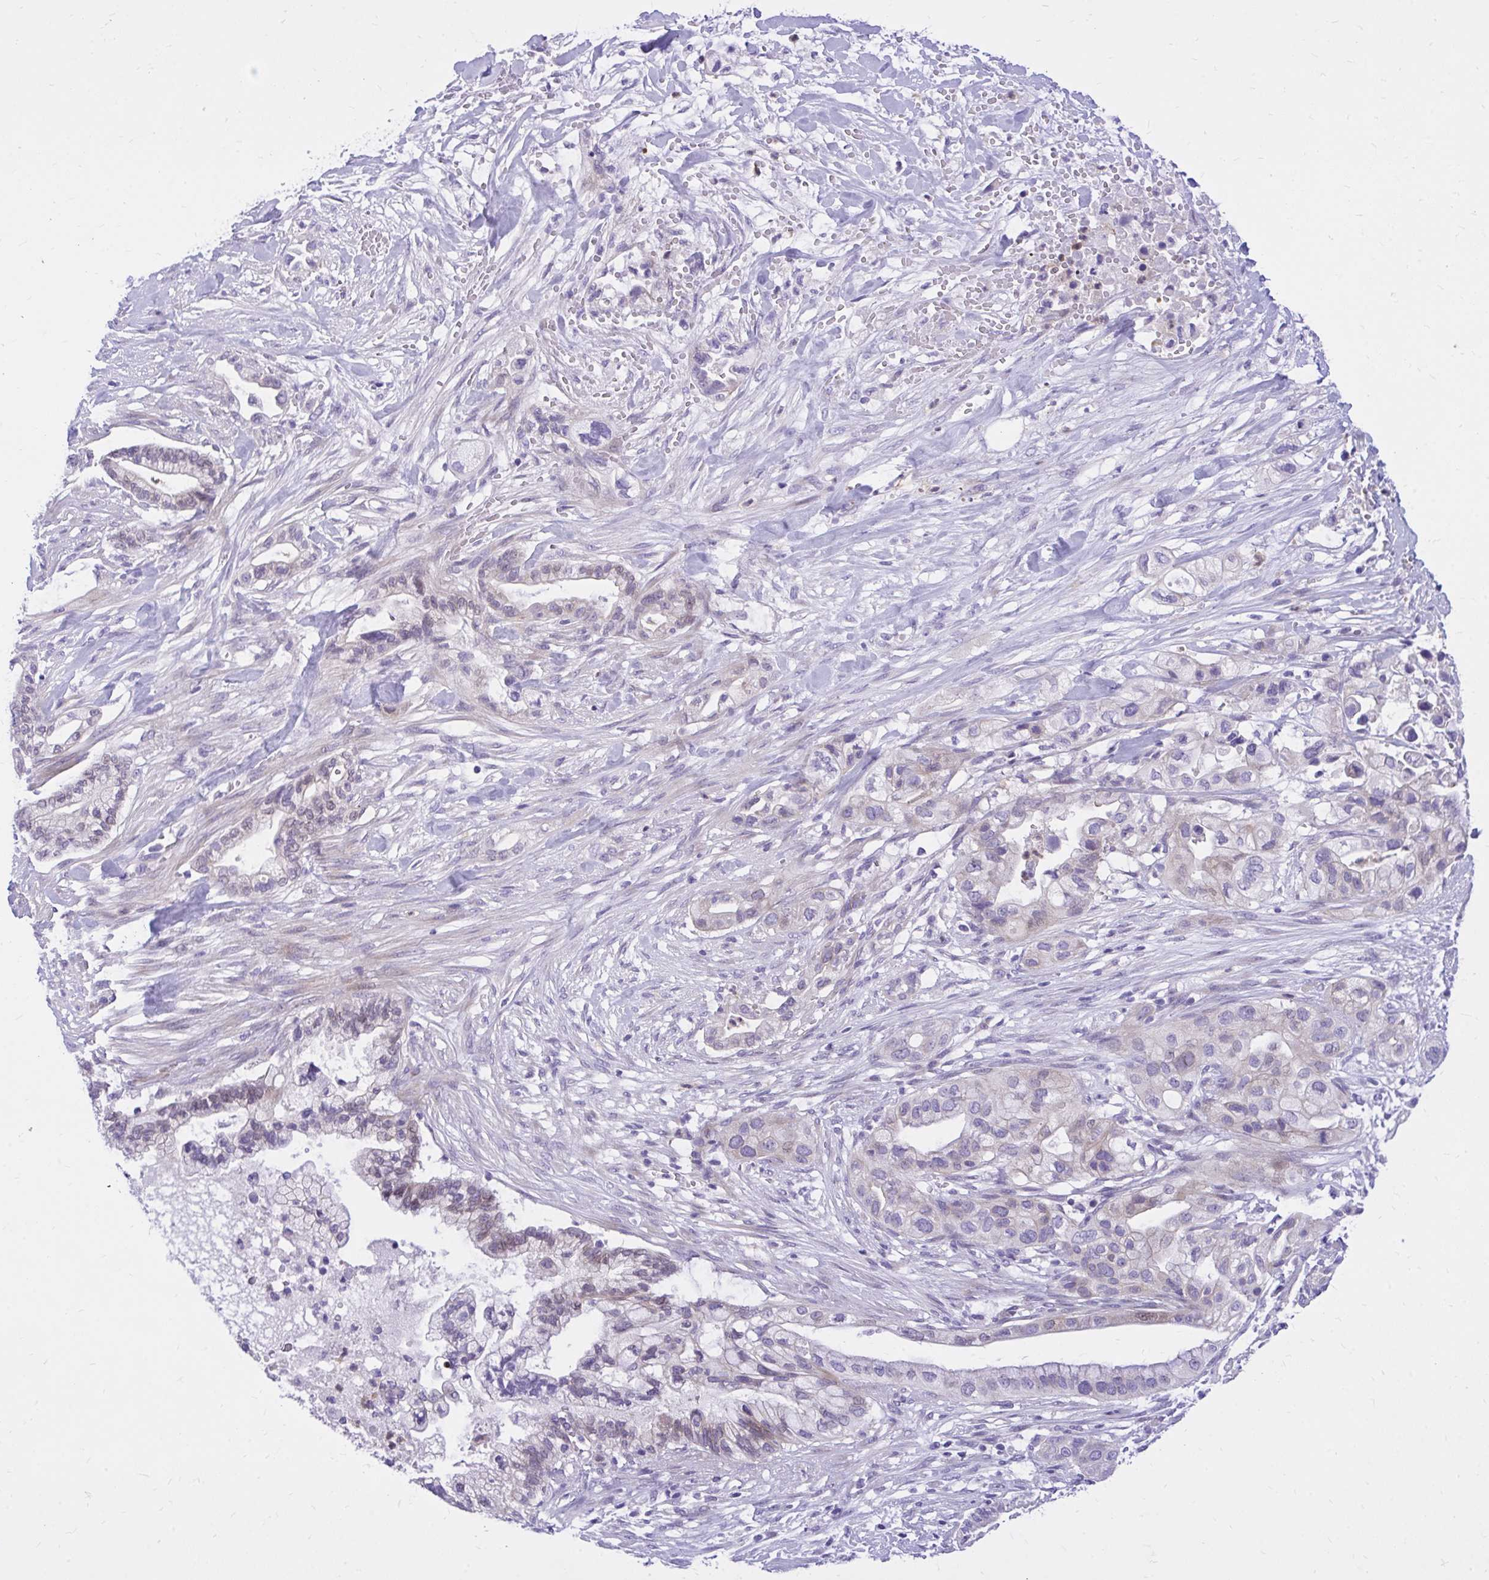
{"staining": {"intensity": "negative", "quantity": "none", "location": "none"}, "tissue": "pancreatic cancer", "cell_type": "Tumor cells", "image_type": "cancer", "snomed": [{"axis": "morphology", "description": "Adenocarcinoma, NOS"}, {"axis": "topography", "description": "Pancreas"}], "caption": "Photomicrograph shows no significant protein expression in tumor cells of adenocarcinoma (pancreatic).", "gene": "ADAMTSL1", "patient": {"sex": "male", "age": 44}}